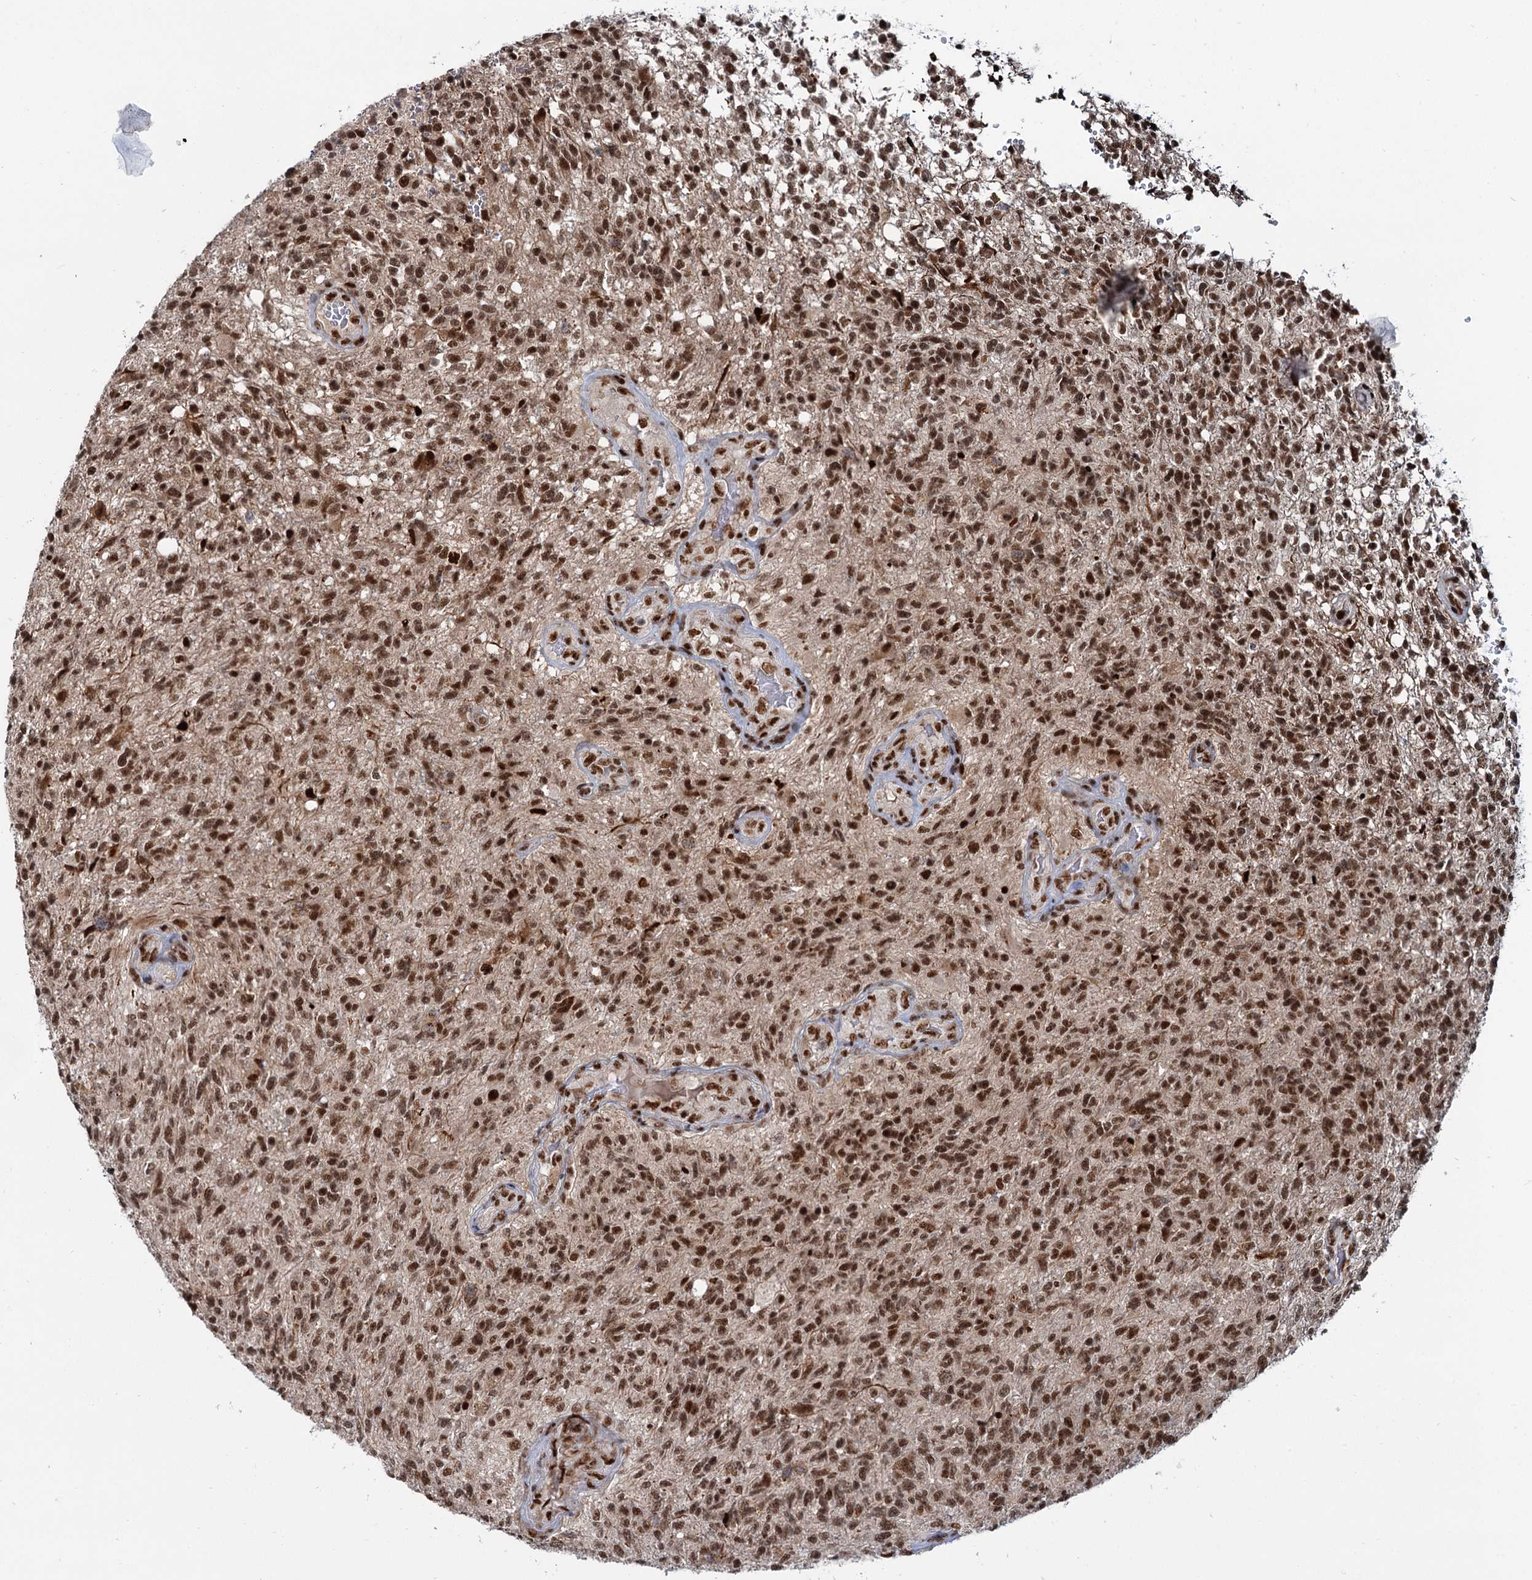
{"staining": {"intensity": "moderate", "quantity": ">75%", "location": "nuclear"}, "tissue": "glioma", "cell_type": "Tumor cells", "image_type": "cancer", "snomed": [{"axis": "morphology", "description": "Glioma, malignant, High grade"}, {"axis": "topography", "description": "Brain"}], "caption": "An immunohistochemistry photomicrograph of neoplastic tissue is shown. Protein staining in brown highlights moderate nuclear positivity in glioma within tumor cells. The protein is shown in brown color, while the nuclei are stained blue.", "gene": "WBP4", "patient": {"sex": "male", "age": 56}}